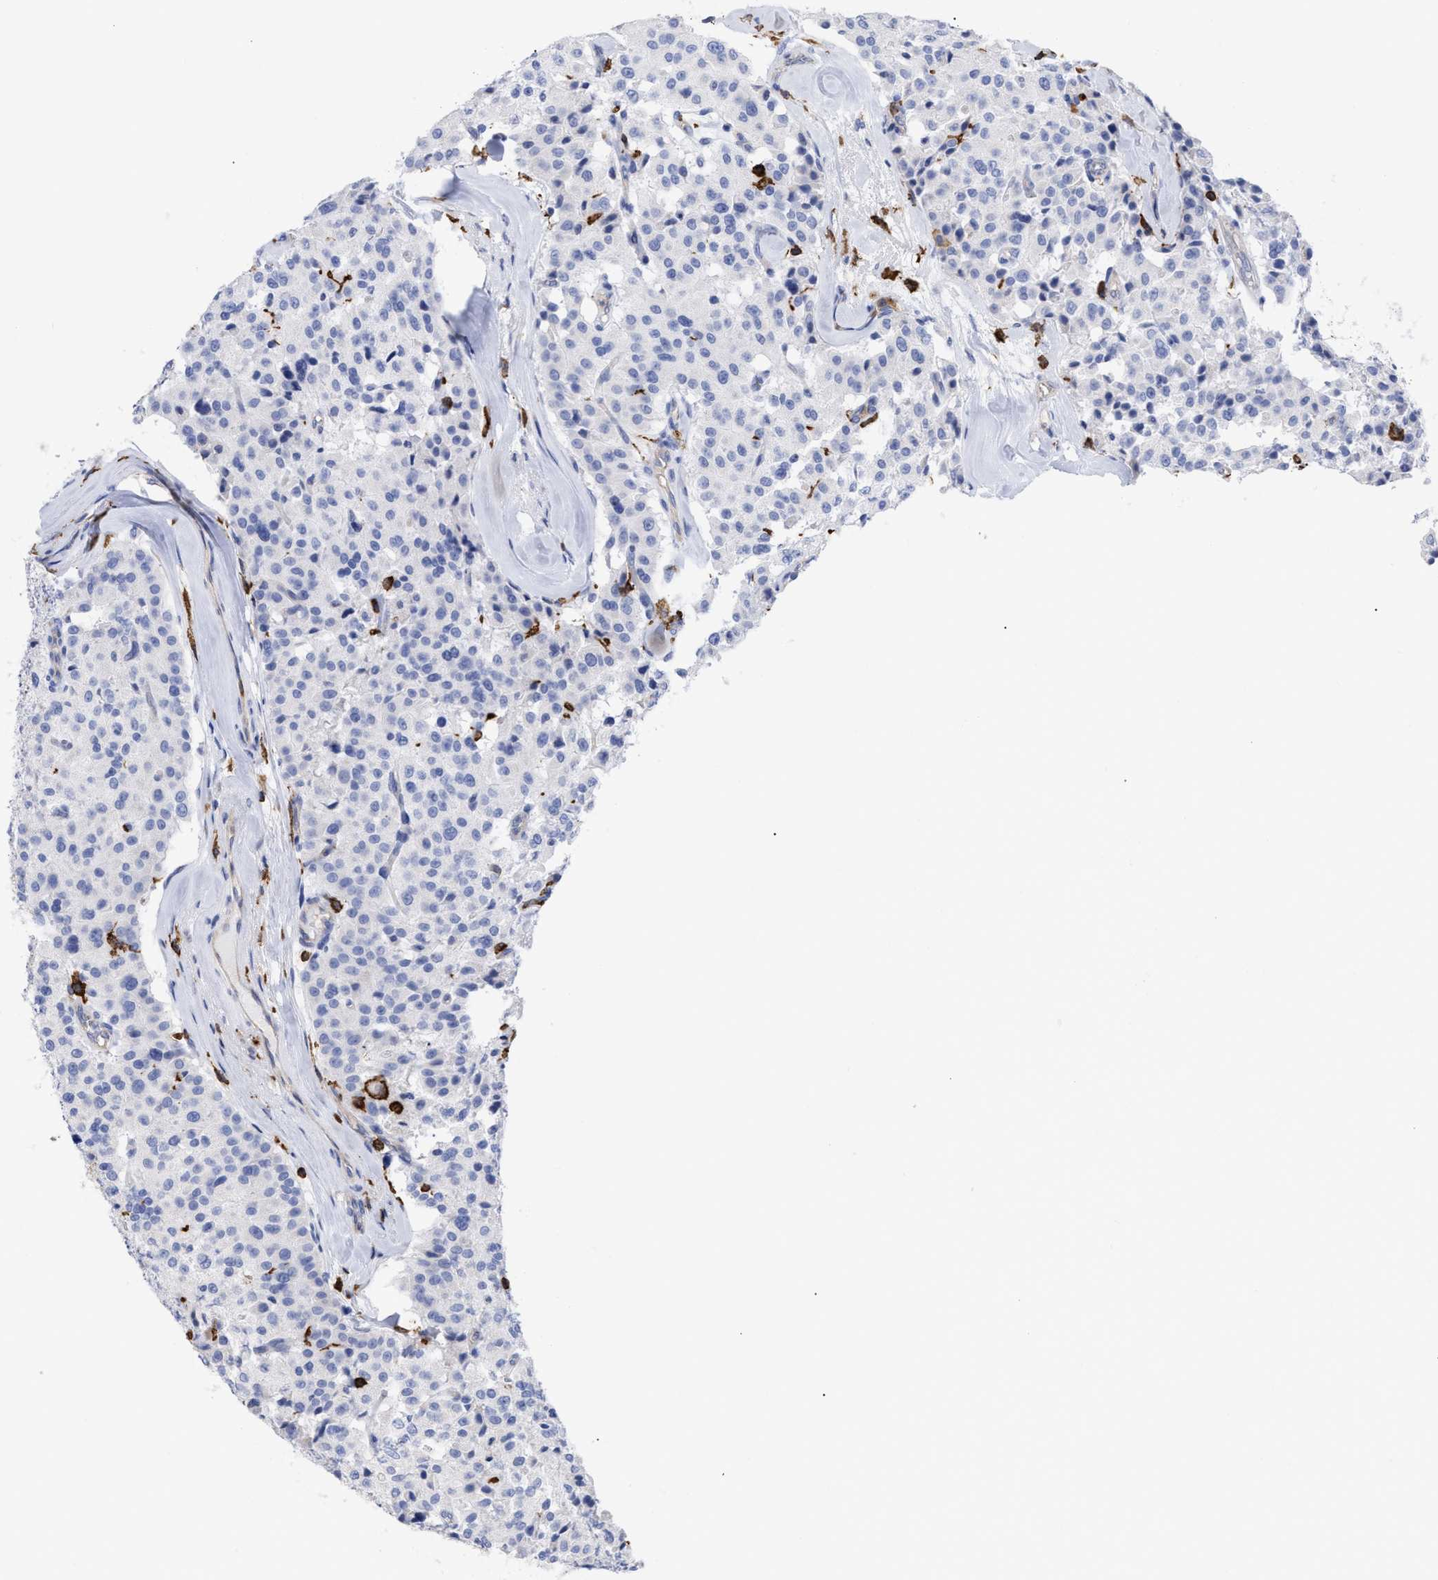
{"staining": {"intensity": "negative", "quantity": "none", "location": "none"}, "tissue": "carcinoid", "cell_type": "Tumor cells", "image_type": "cancer", "snomed": [{"axis": "morphology", "description": "Carcinoid, malignant, NOS"}, {"axis": "topography", "description": "Lung"}], "caption": "High magnification brightfield microscopy of malignant carcinoid stained with DAB (brown) and counterstained with hematoxylin (blue): tumor cells show no significant expression.", "gene": "HCLS1", "patient": {"sex": "male", "age": 30}}